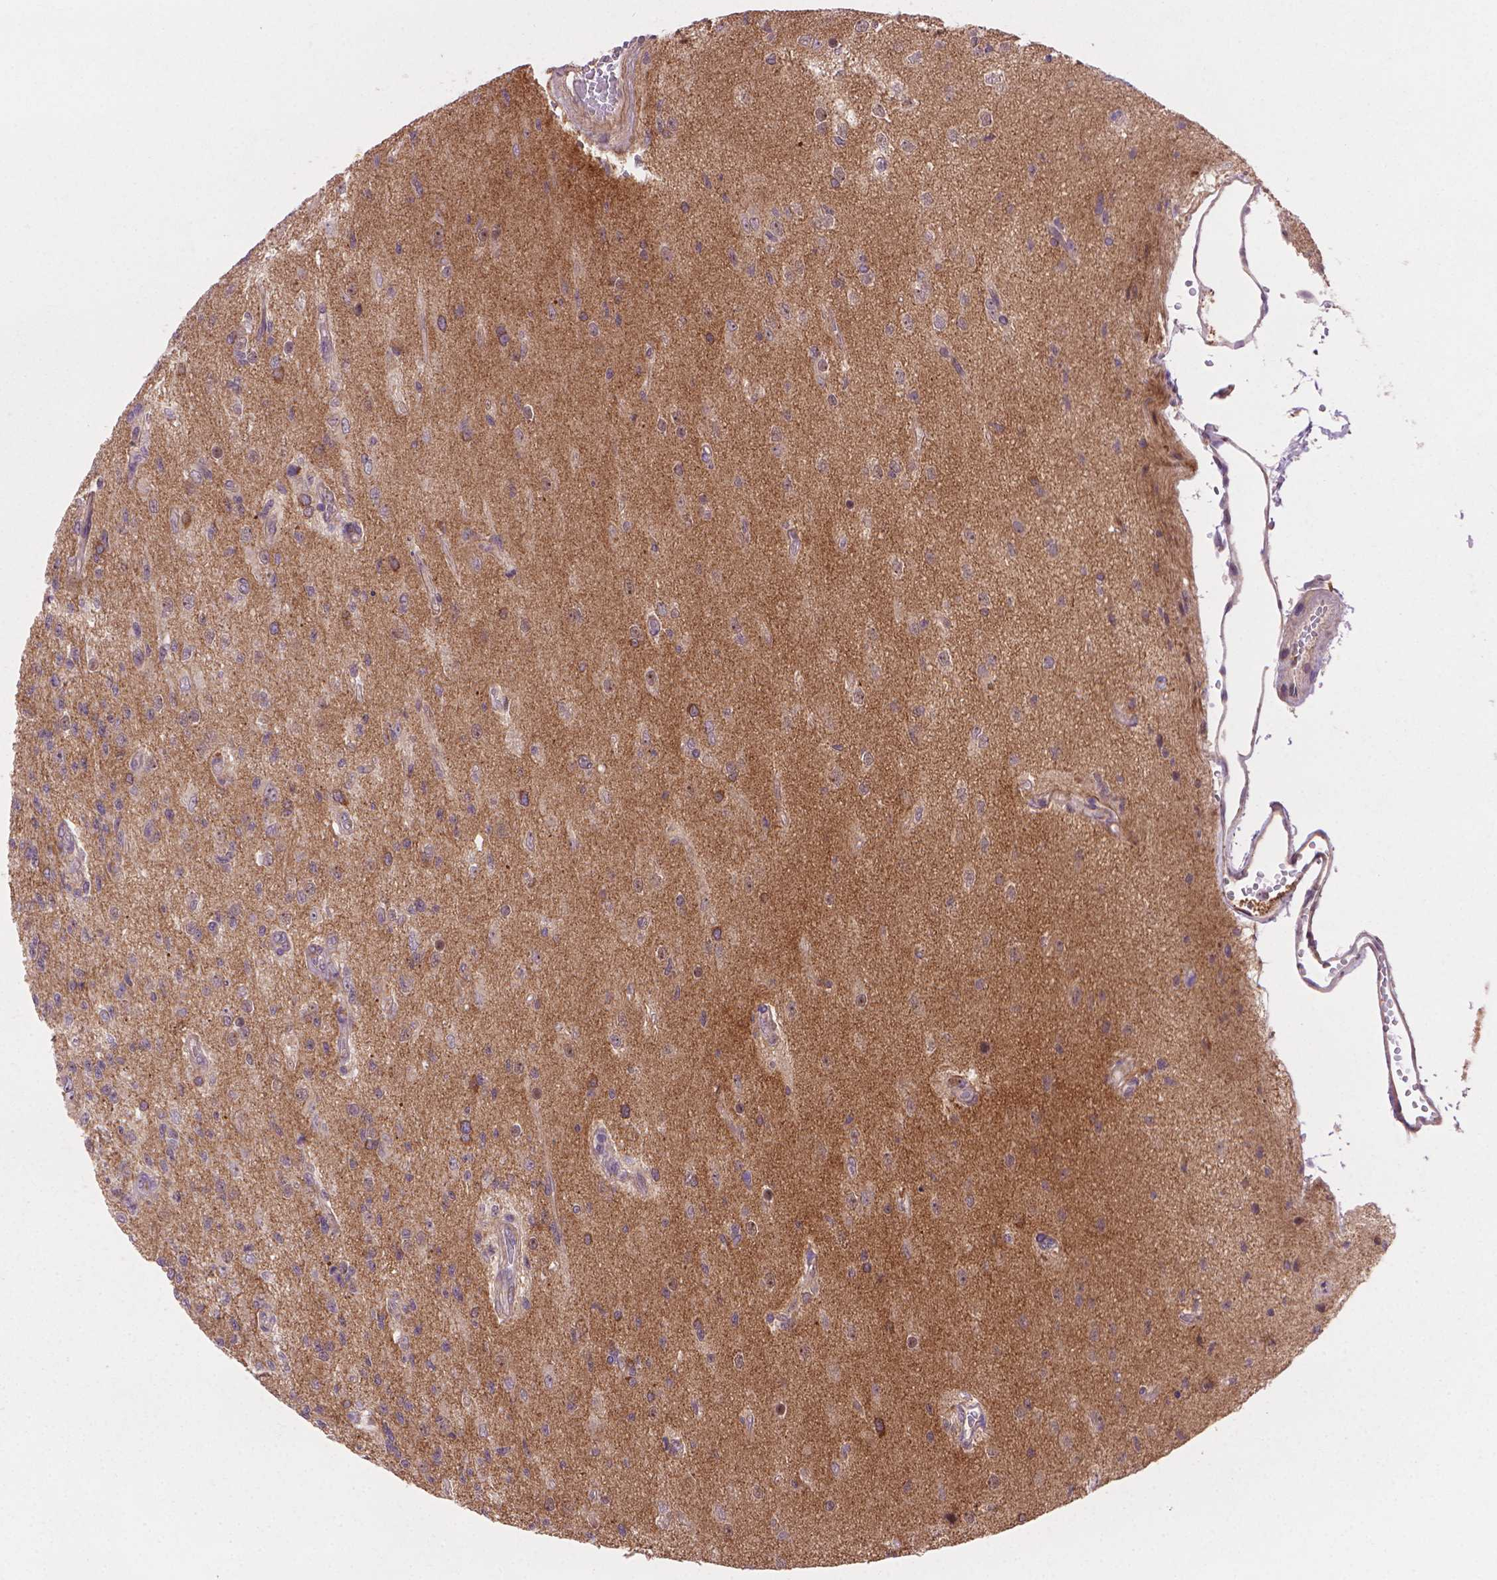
{"staining": {"intensity": "negative", "quantity": "none", "location": "none"}, "tissue": "glioma", "cell_type": "Tumor cells", "image_type": "cancer", "snomed": [{"axis": "morphology", "description": "Glioma, malignant, High grade"}, {"axis": "topography", "description": "Brain"}], "caption": "Immunohistochemistry (IHC) image of high-grade glioma (malignant) stained for a protein (brown), which reveals no positivity in tumor cells. (Brightfield microscopy of DAB (3,3'-diaminobenzidine) immunohistochemistry (IHC) at high magnification).", "gene": "AMMECR1", "patient": {"sex": "male", "age": 56}}